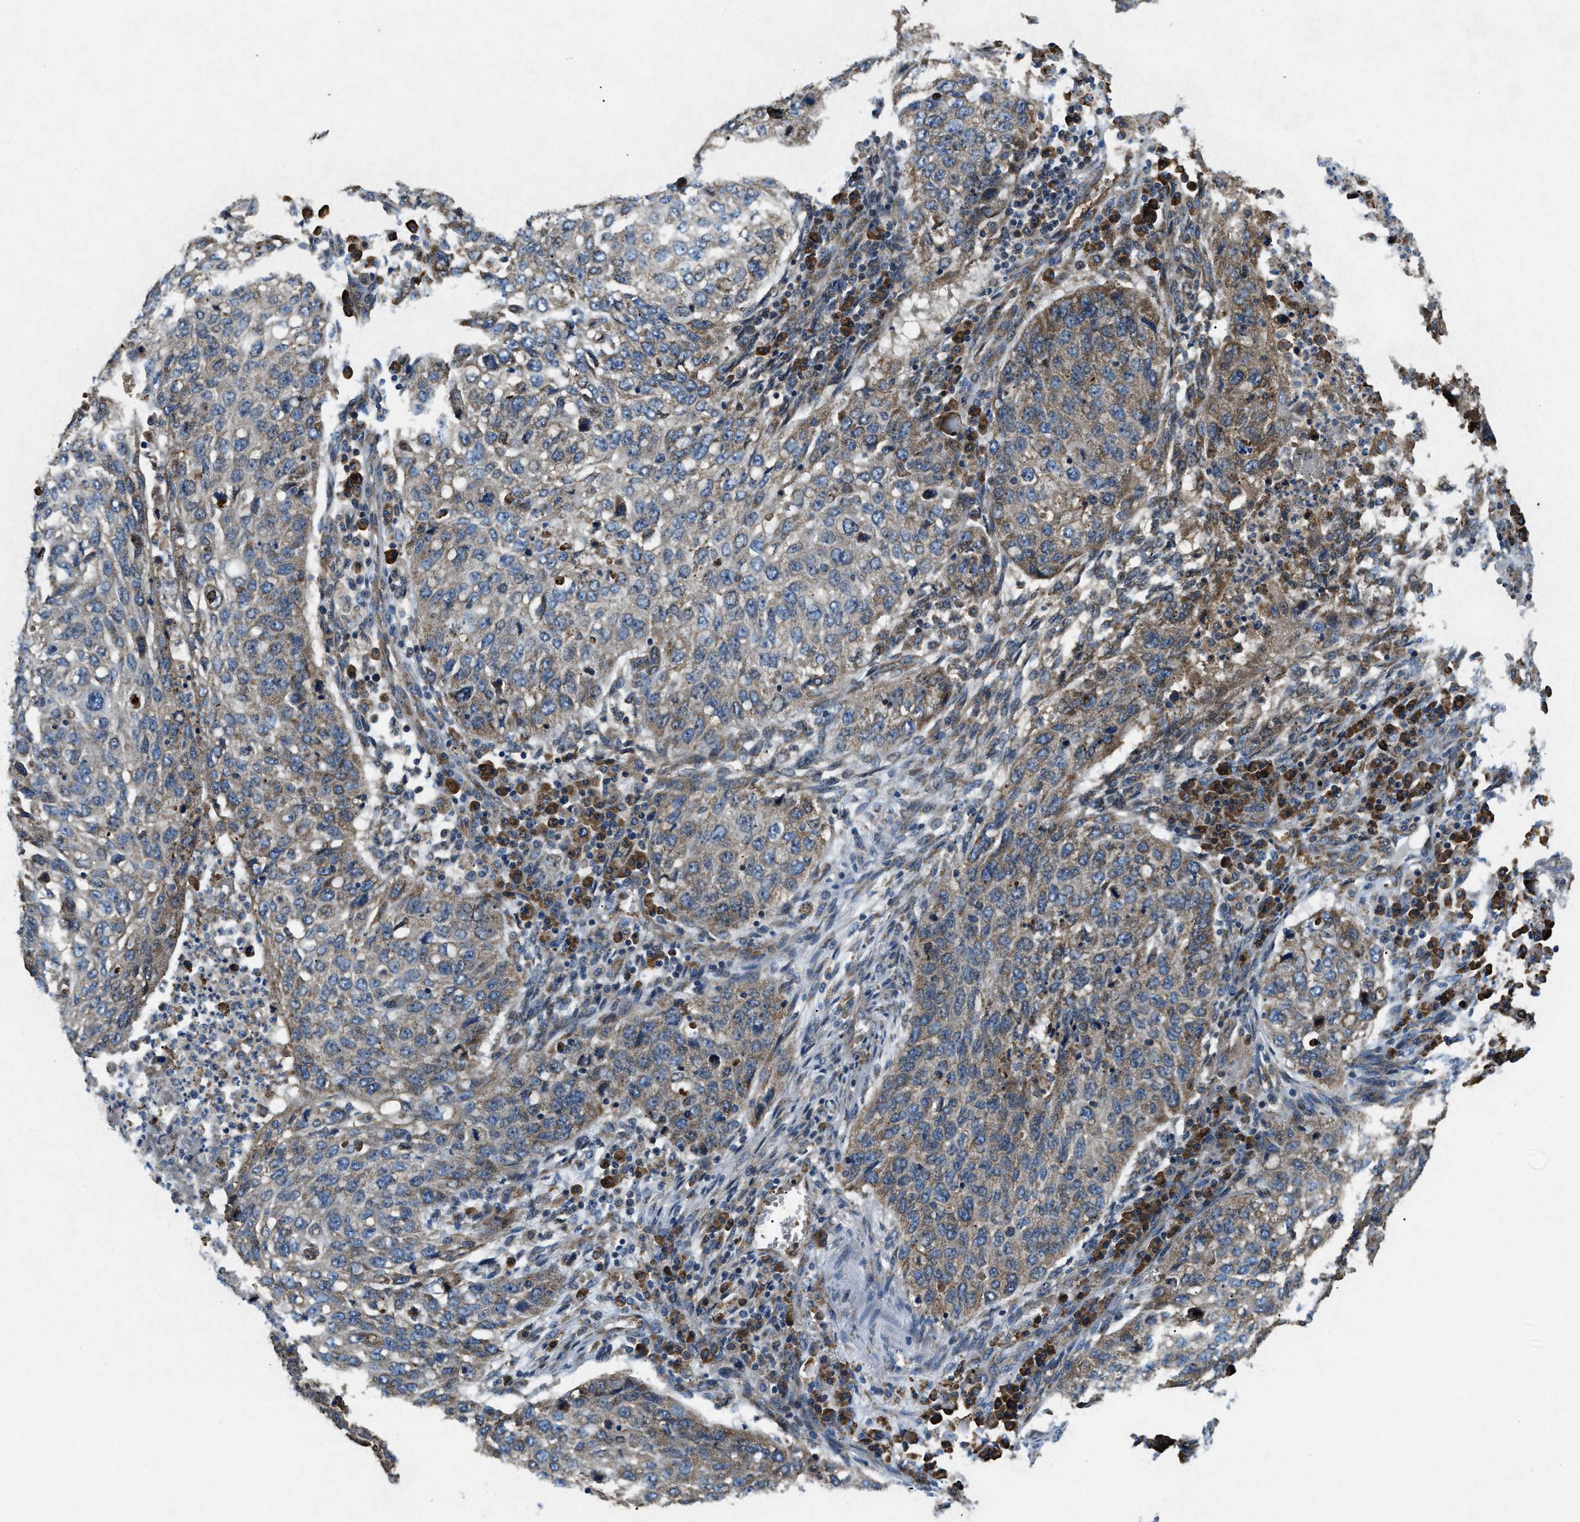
{"staining": {"intensity": "moderate", "quantity": "25%-75%", "location": "cytoplasmic/membranous"}, "tissue": "lung cancer", "cell_type": "Tumor cells", "image_type": "cancer", "snomed": [{"axis": "morphology", "description": "Squamous cell carcinoma, NOS"}, {"axis": "topography", "description": "Lung"}], "caption": "Lung squamous cell carcinoma tissue shows moderate cytoplasmic/membranous expression in approximately 25%-75% of tumor cells", "gene": "CSPG4", "patient": {"sex": "female", "age": 63}}